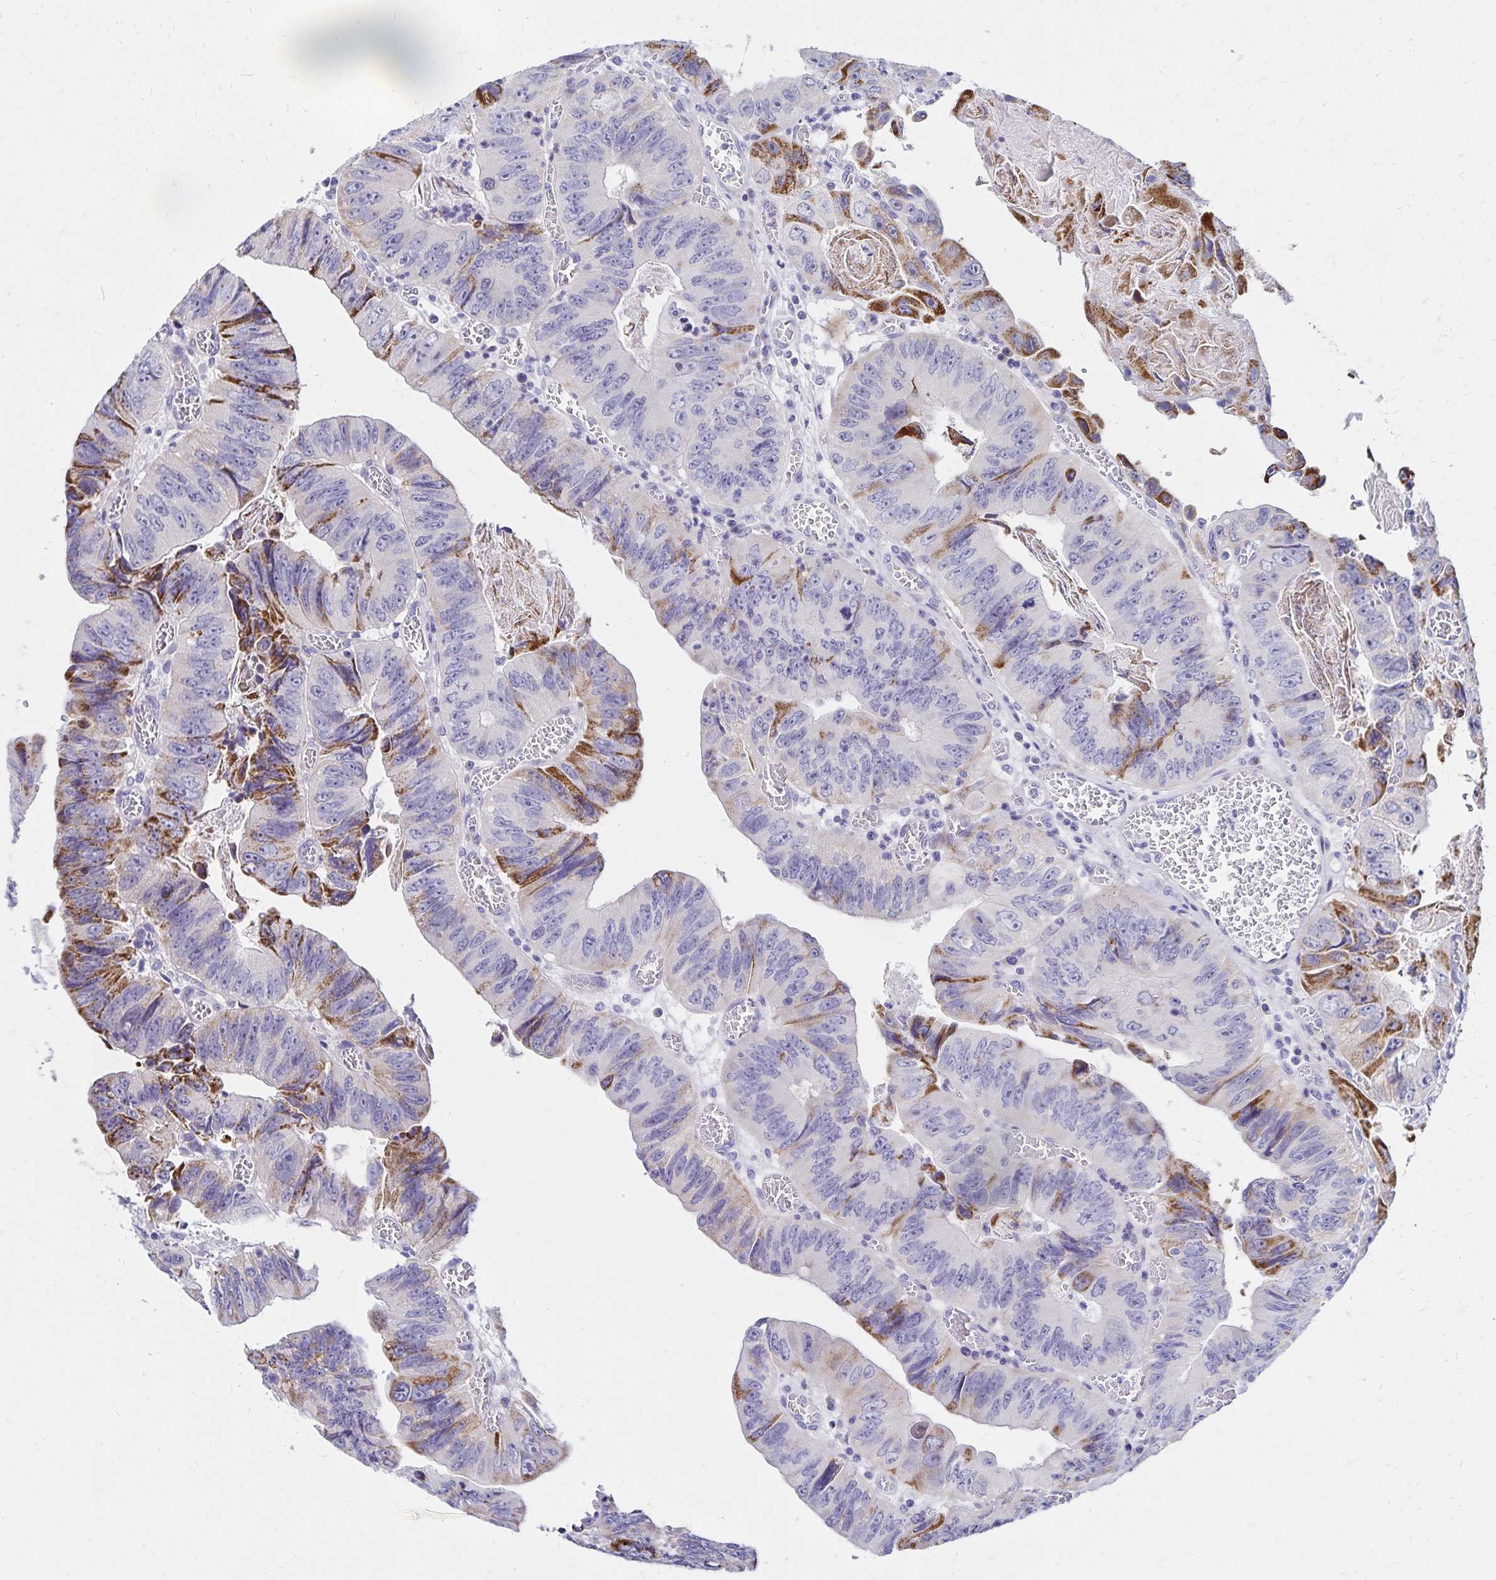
{"staining": {"intensity": "strong", "quantity": "<25%", "location": "cytoplasmic/membranous"}, "tissue": "colorectal cancer", "cell_type": "Tumor cells", "image_type": "cancer", "snomed": [{"axis": "morphology", "description": "Adenocarcinoma, NOS"}, {"axis": "topography", "description": "Colon"}], "caption": "Strong cytoplasmic/membranous expression is identified in approximately <25% of tumor cells in adenocarcinoma (colorectal). Ihc stains the protein in brown and the nuclei are stained blue.", "gene": "NECAP1", "patient": {"sex": "female", "age": 84}}